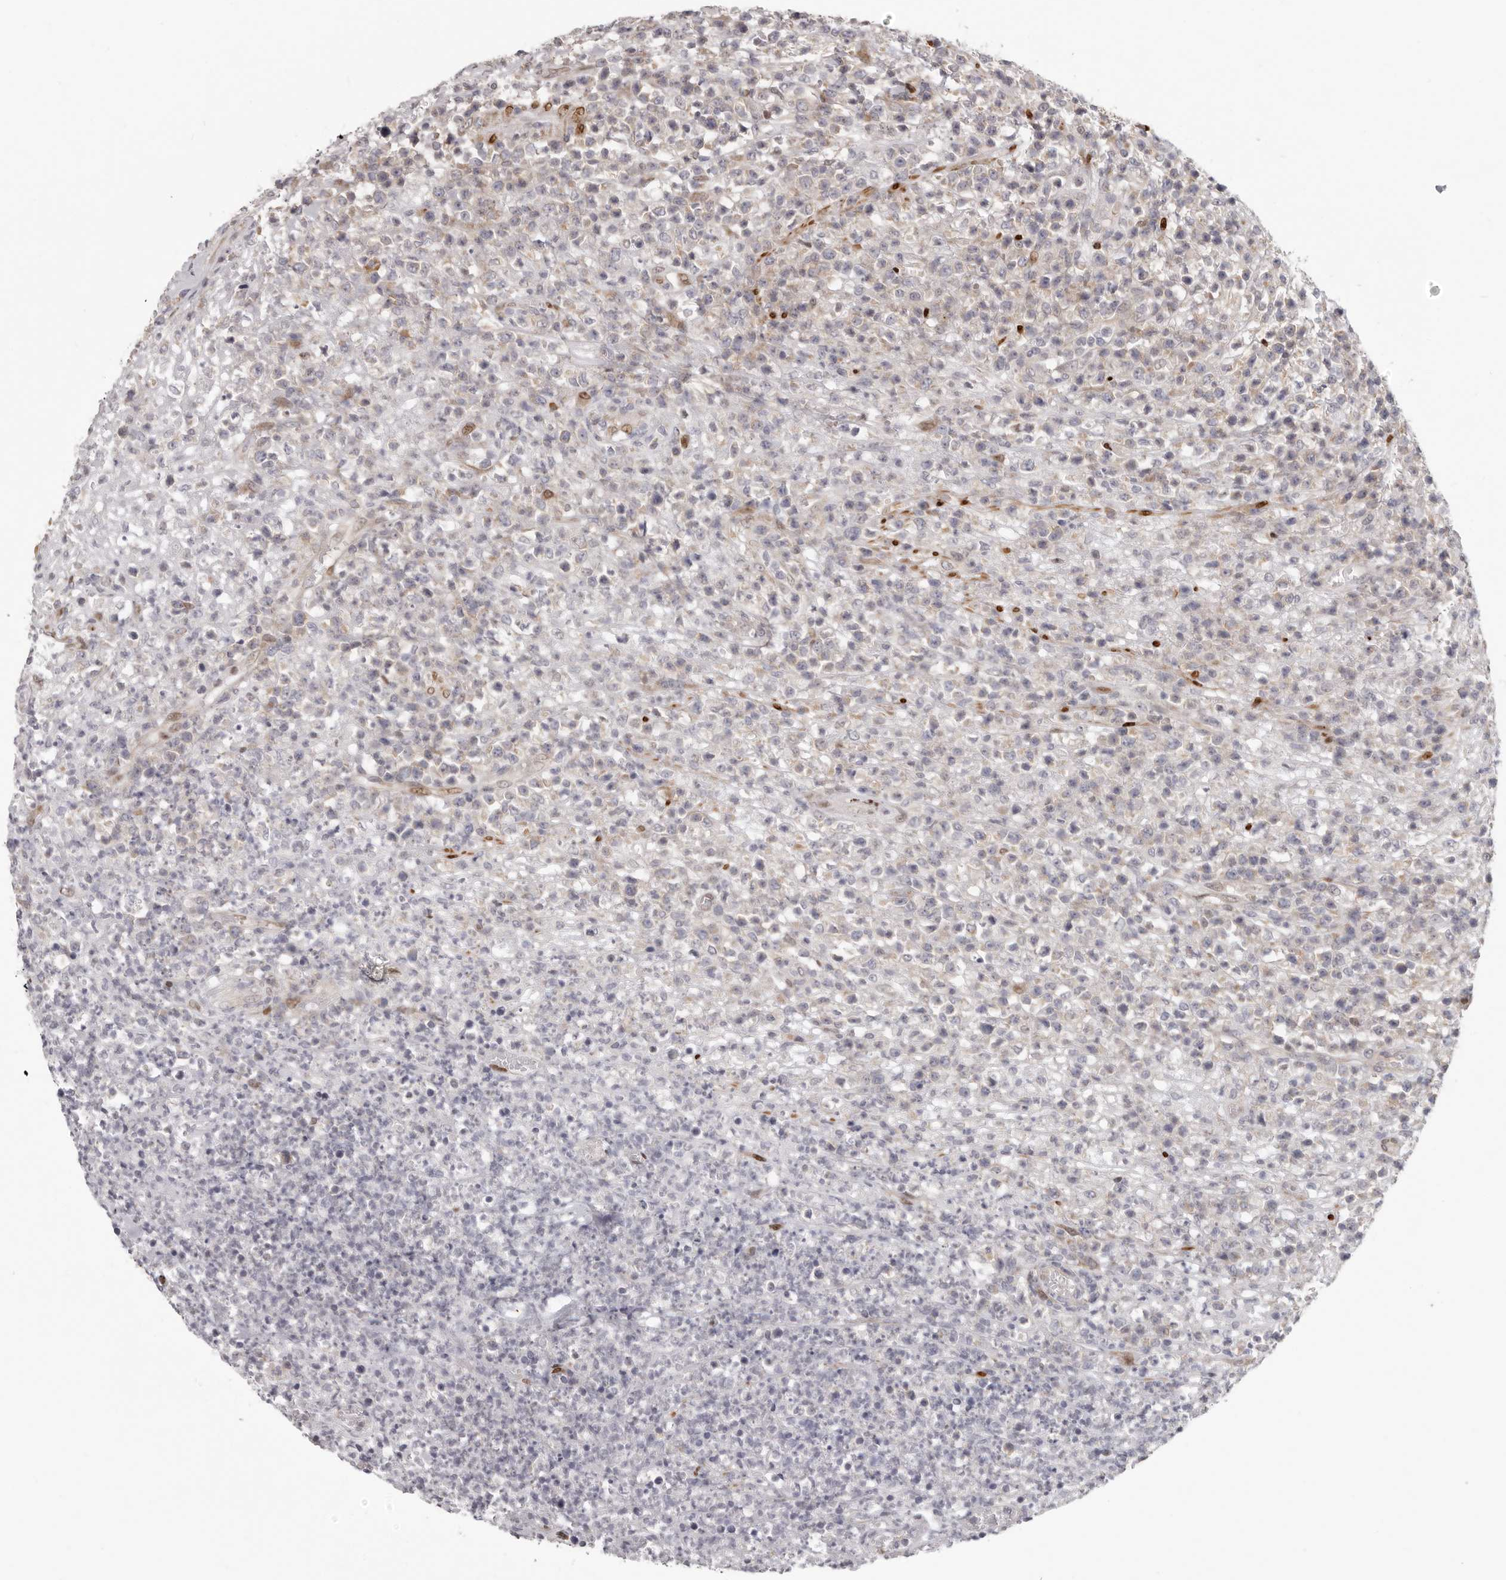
{"staining": {"intensity": "negative", "quantity": "none", "location": "none"}, "tissue": "lymphoma", "cell_type": "Tumor cells", "image_type": "cancer", "snomed": [{"axis": "morphology", "description": "Malignant lymphoma, non-Hodgkin's type, High grade"}, {"axis": "topography", "description": "Colon"}], "caption": "High-grade malignant lymphoma, non-Hodgkin's type stained for a protein using IHC demonstrates no expression tumor cells.", "gene": "SRP19", "patient": {"sex": "female", "age": 53}}